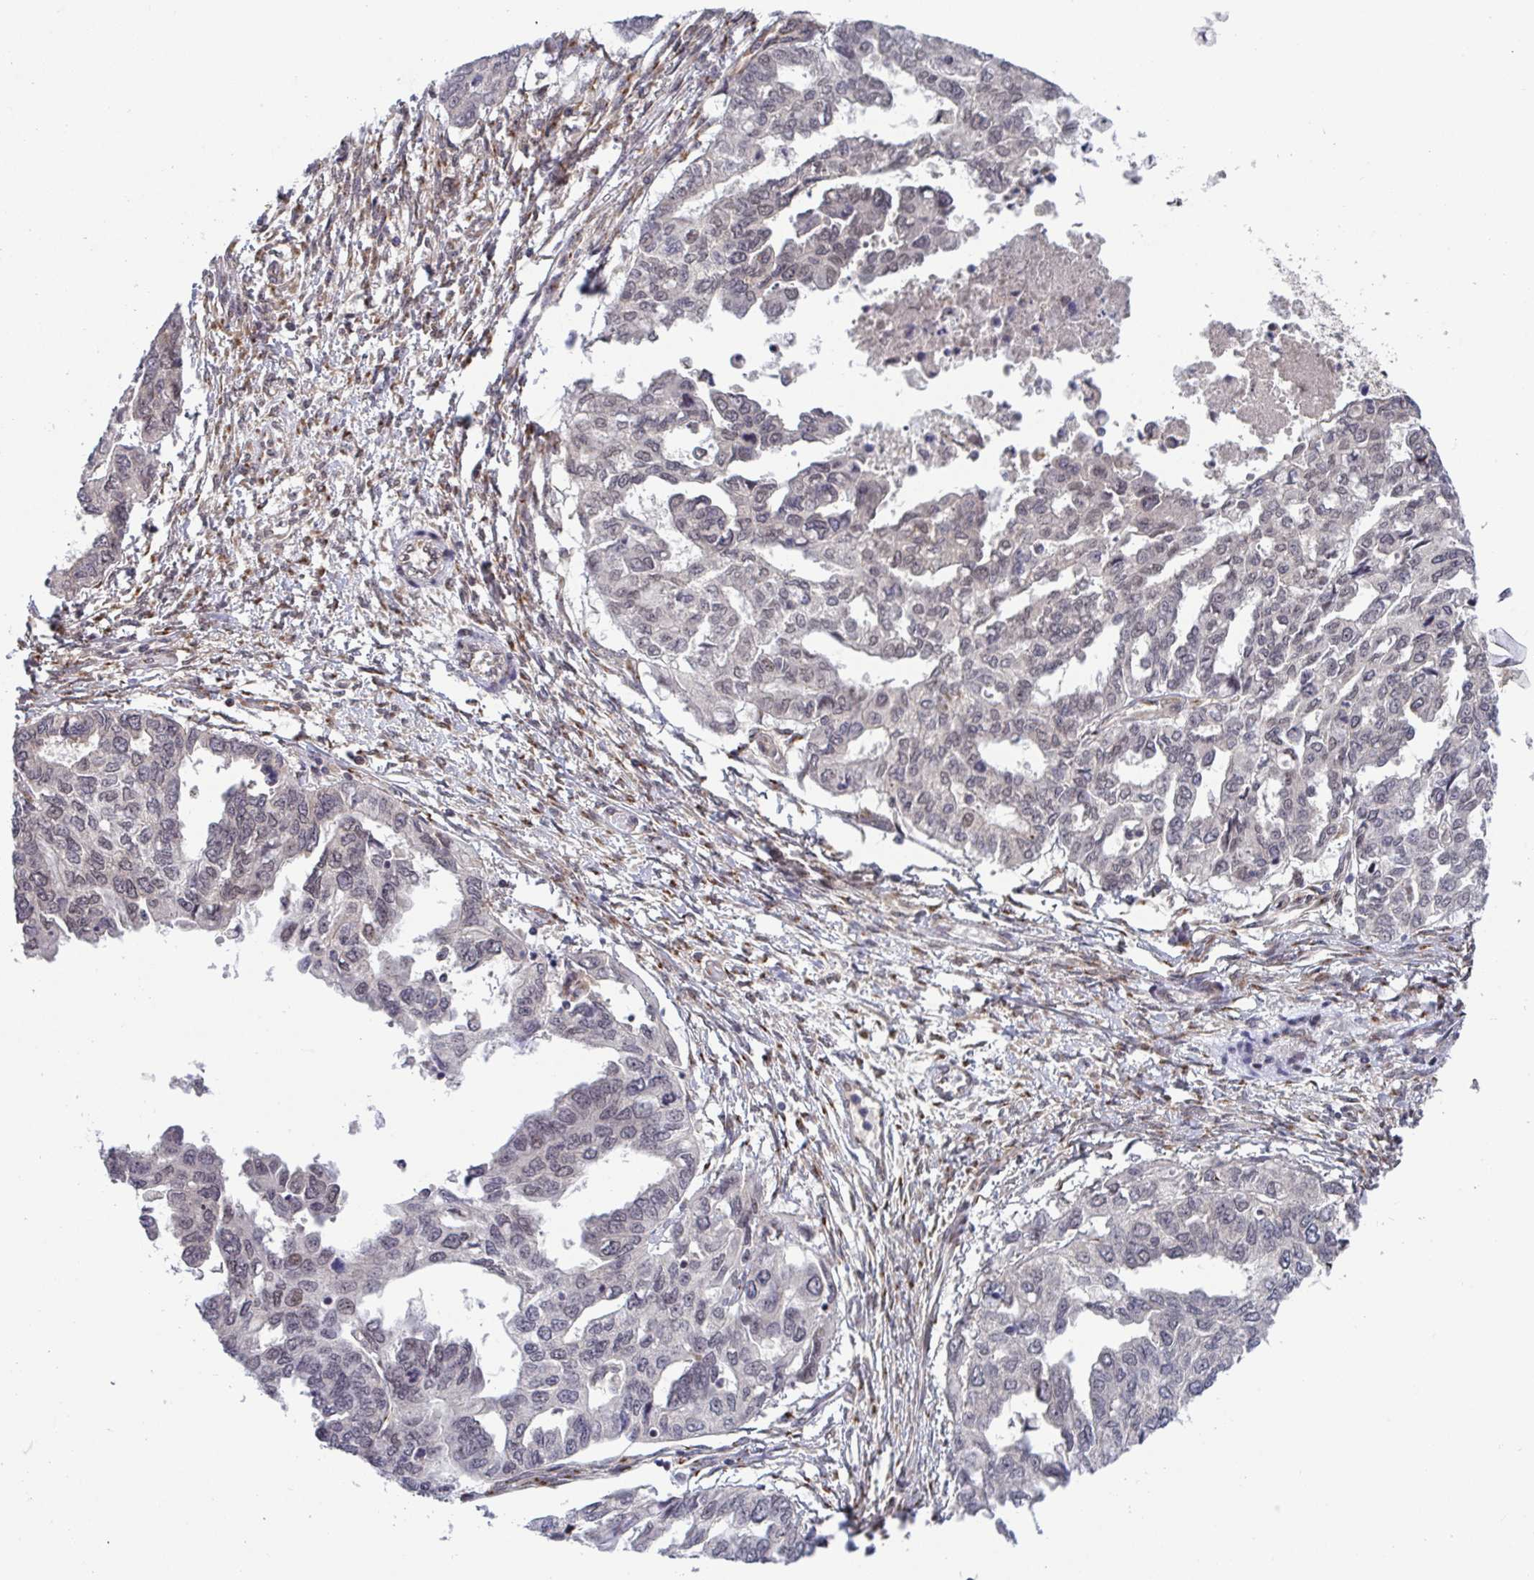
{"staining": {"intensity": "negative", "quantity": "none", "location": "none"}, "tissue": "ovarian cancer", "cell_type": "Tumor cells", "image_type": "cancer", "snomed": [{"axis": "morphology", "description": "Cystadenocarcinoma, serous, NOS"}, {"axis": "topography", "description": "Ovary"}], "caption": "Human serous cystadenocarcinoma (ovarian) stained for a protein using immunohistochemistry displays no expression in tumor cells.", "gene": "ATP5MJ", "patient": {"sex": "female", "age": 53}}